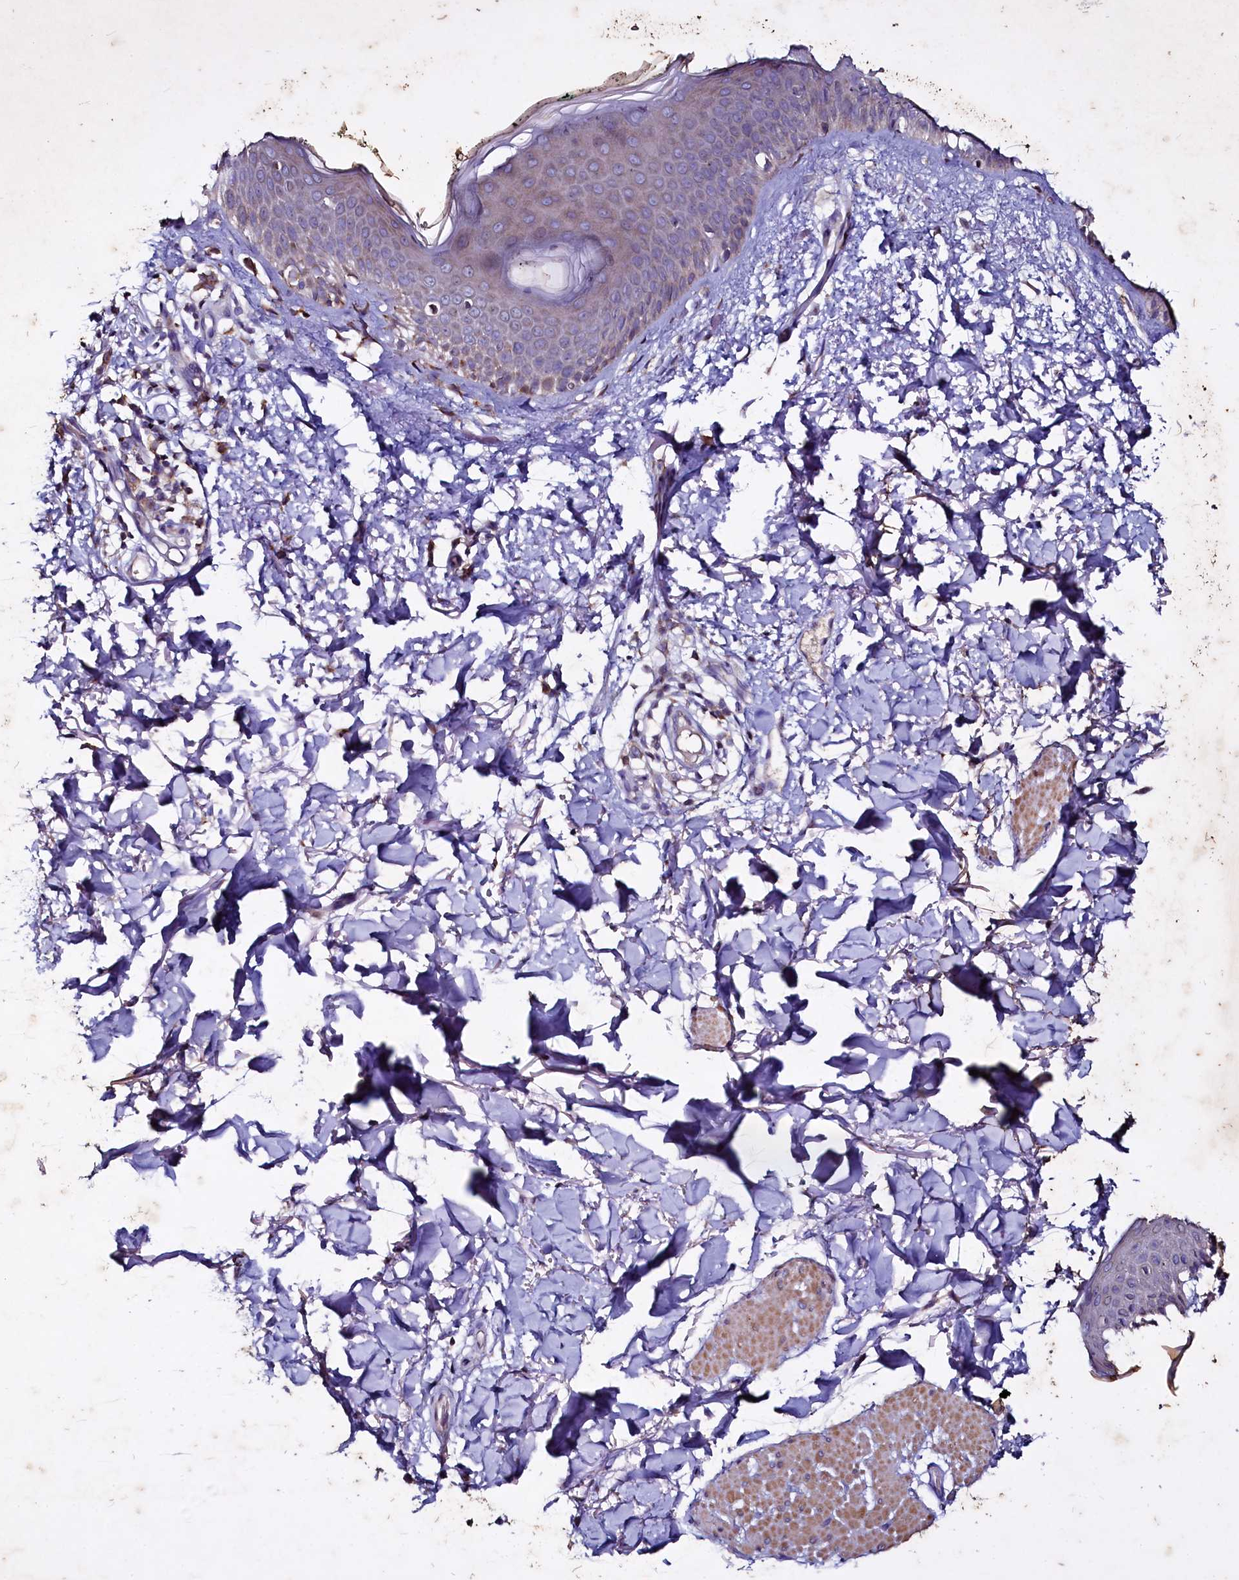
{"staining": {"intensity": "weak", "quantity": ">75%", "location": "cytoplasmic/membranous"}, "tissue": "skin", "cell_type": "Fibroblasts", "image_type": "normal", "snomed": [{"axis": "morphology", "description": "Normal tissue, NOS"}, {"axis": "topography", "description": "Skin"}], "caption": "A low amount of weak cytoplasmic/membranous staining is present in about >75% of fibroblasts in unremarkable skin. (DAB (3,3'-diaminobenzidine) IHC with brightfield microscopy, high magnification).", "gene": "SELENOT", "patient": {"sex": "male", "age": 62}}